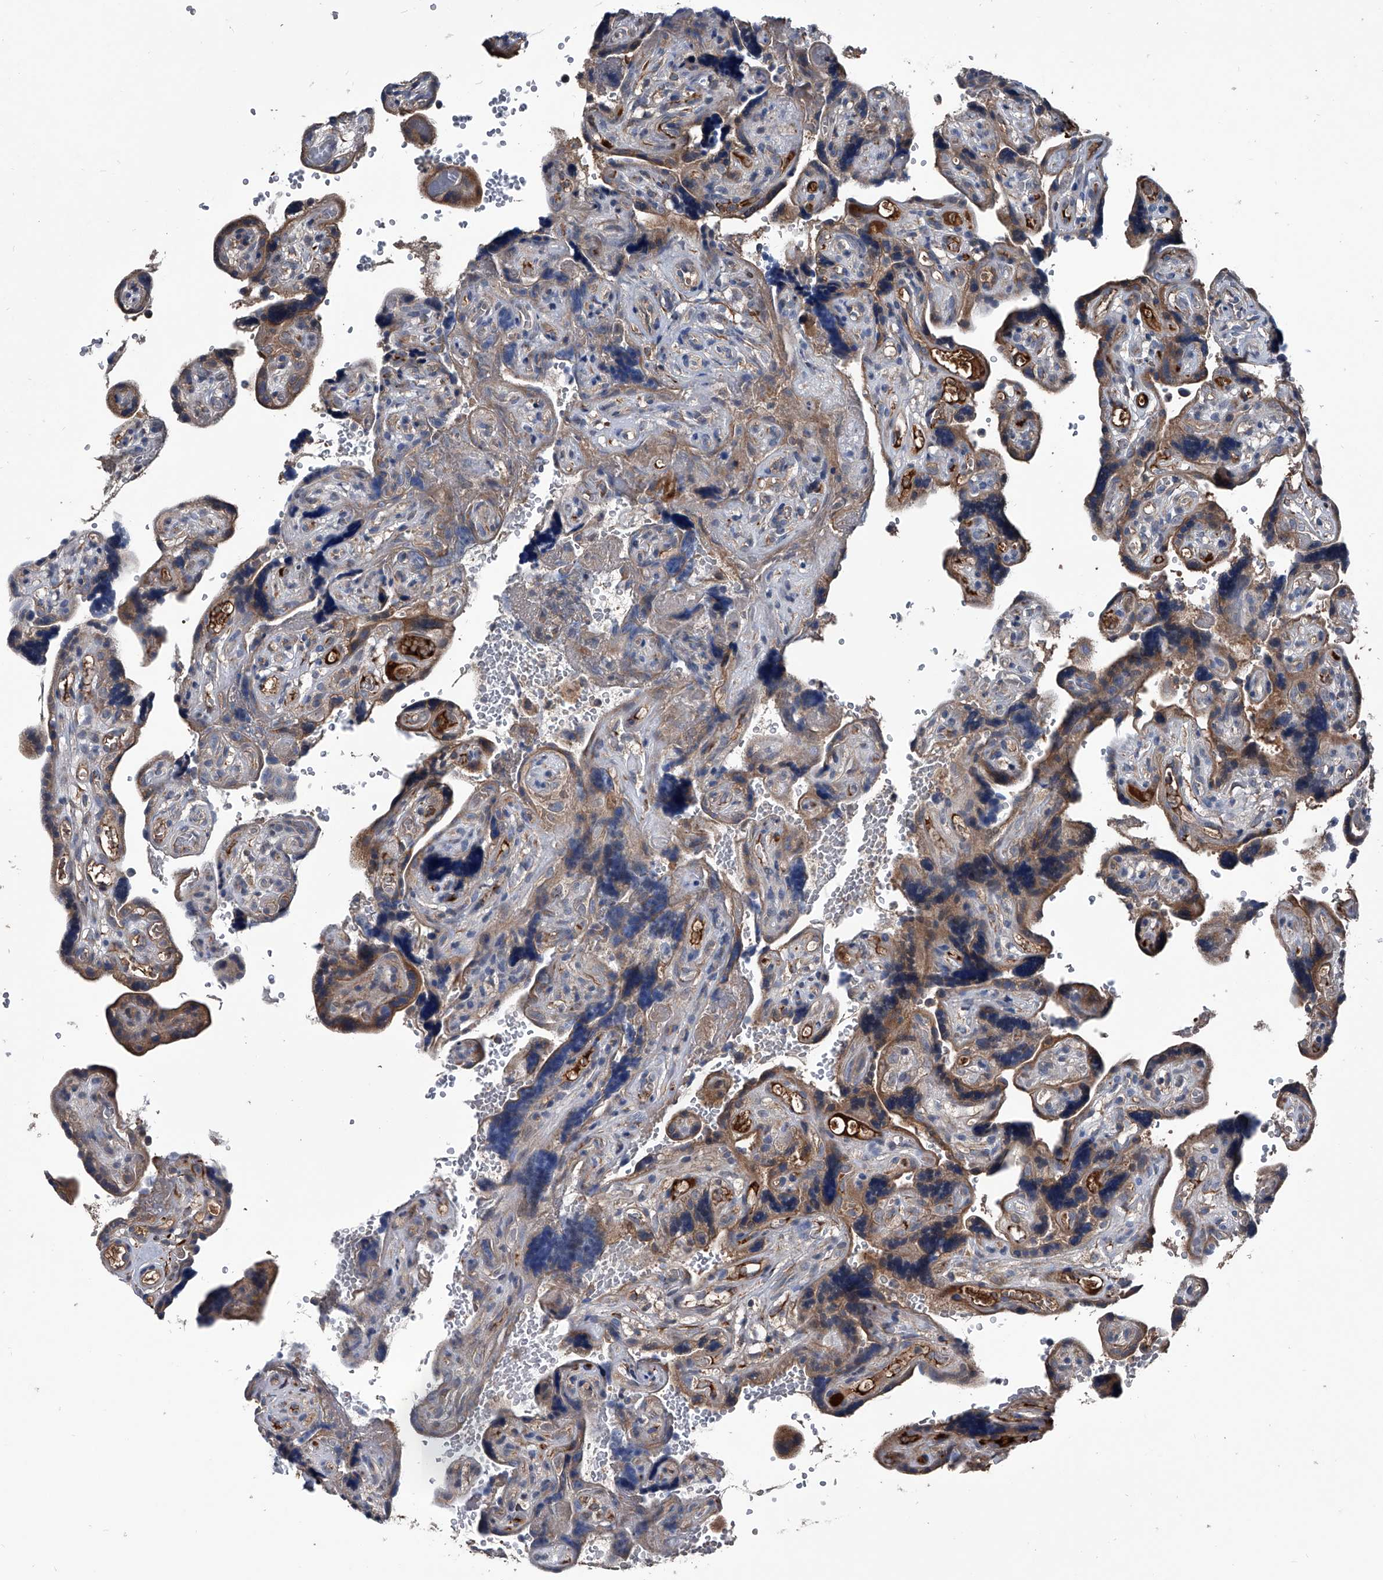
{"staining": {"intensity": "moderate", "quantity": ">75%", "location": "cytoplasmic/membranous"}, "tissue": "placenta", "cell_type": "Decidual cells", "image_type": "normal", "snomed": [{"axis": "morphology", "description": "Normal tissue, NOS"}, {"axis": "topography", "description": "Placenta"}], "caption": "The histopathology image reveals immunohistochemical staining of unremarkable placenta. There is moderate cytoplasmic/membranous staining is identified in approximately >75% of decidual cells. The protein is stained brown, and the nuclei are stained in blue (DAB (3,3'-diaminobenzidine) IHC with brightfield microscopy, high magnification).", "gene": "KIF13A", "patient": {"sex": "female", "age": 30}}